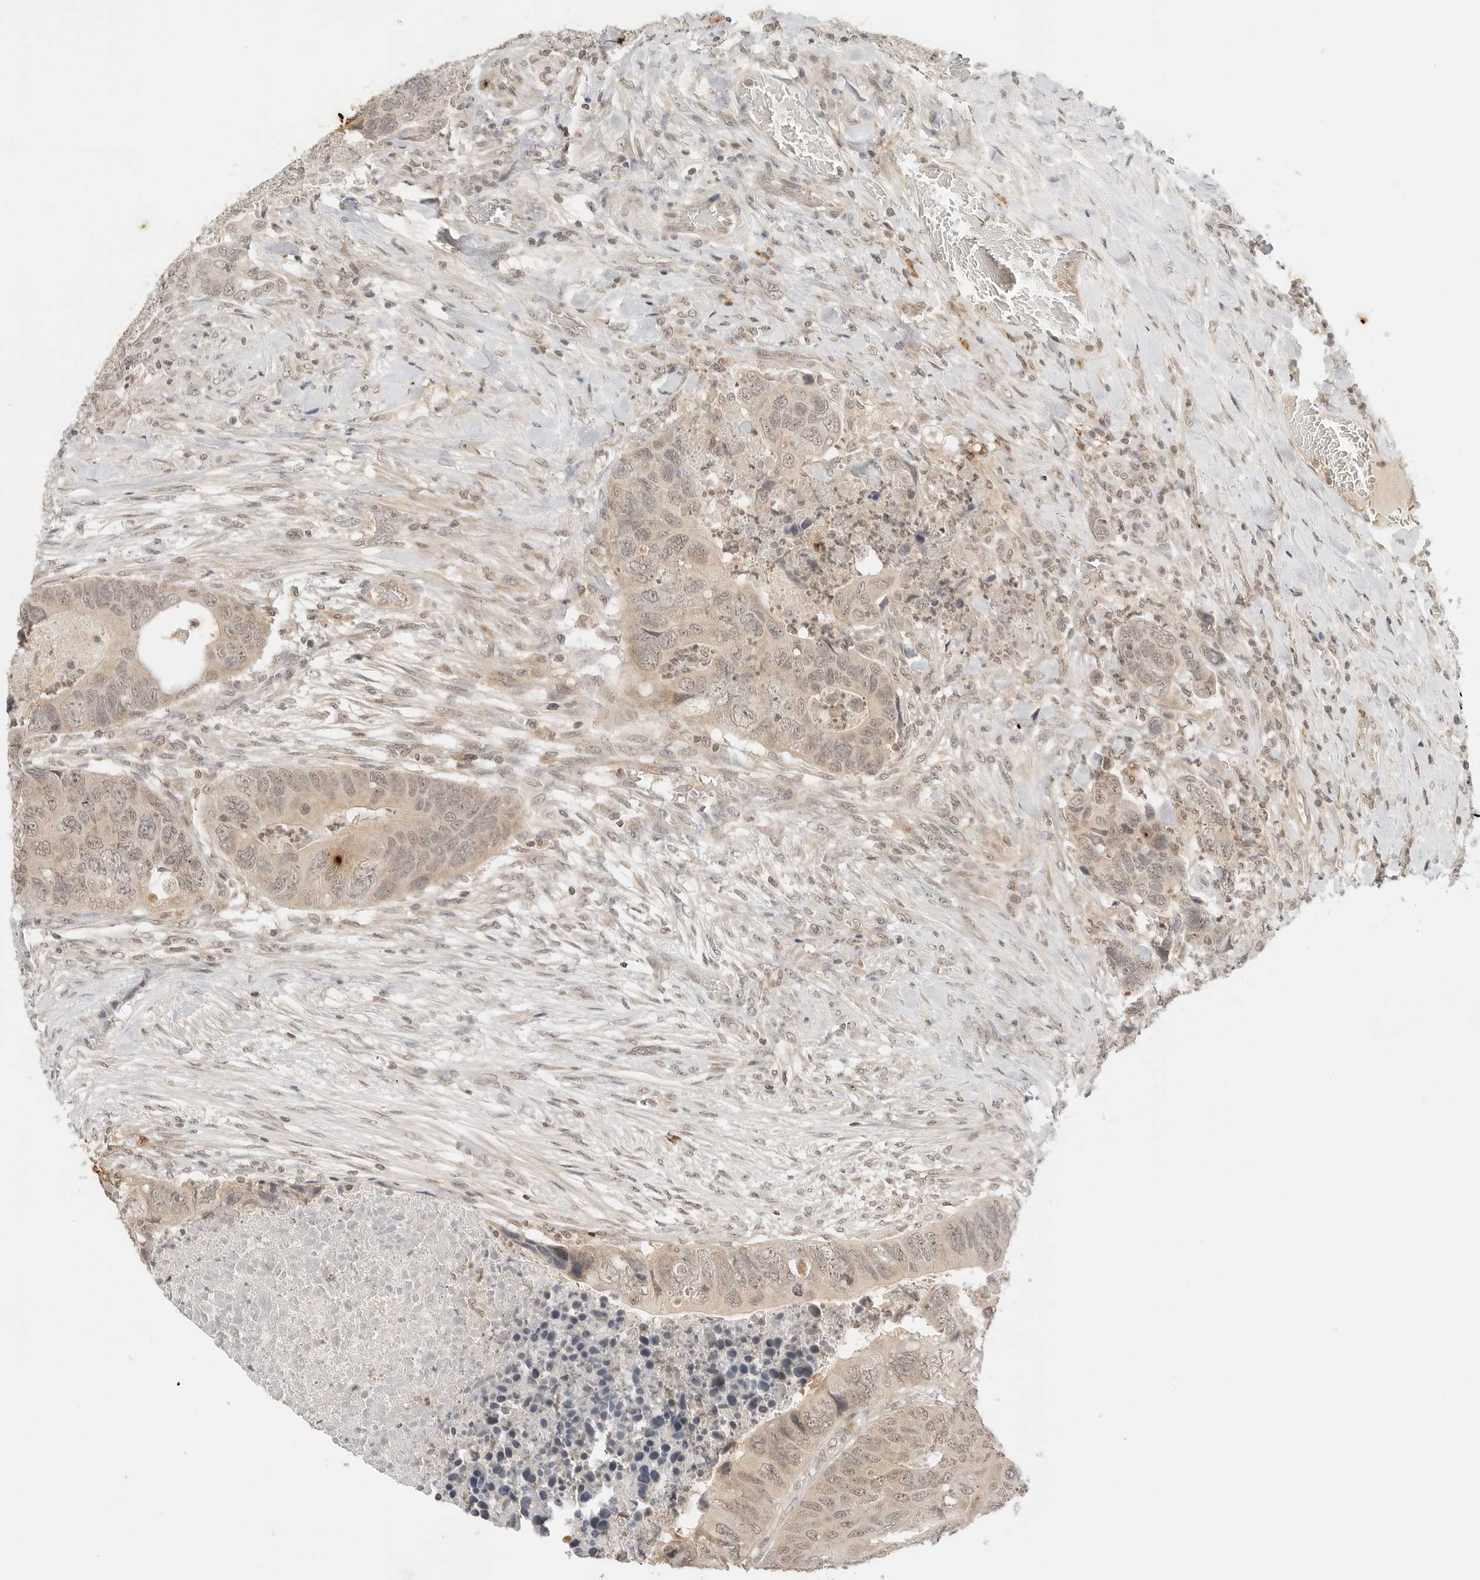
{"staining": {"intensity": "weak", "quantity": ">75%", "location": "cytoplasmic/membranous"}, "tissue": "colorectal cancer", "cell_type": "Tumor cells", "image_type": "cancer", "snomed": [{"axis": "morphology", "description": "Adenocarcinoma, NOS"}, {"axis": "topography", "description": "Rectum"}], "caption": "Brown immunohistochemical staining in colorectal adenocarcinoma demonstrates weak cytoplasmic/membranous expression in about >75% of tumor cells.", "gene": "GPR34", "patient": {"sex": "male", "age": 63}}